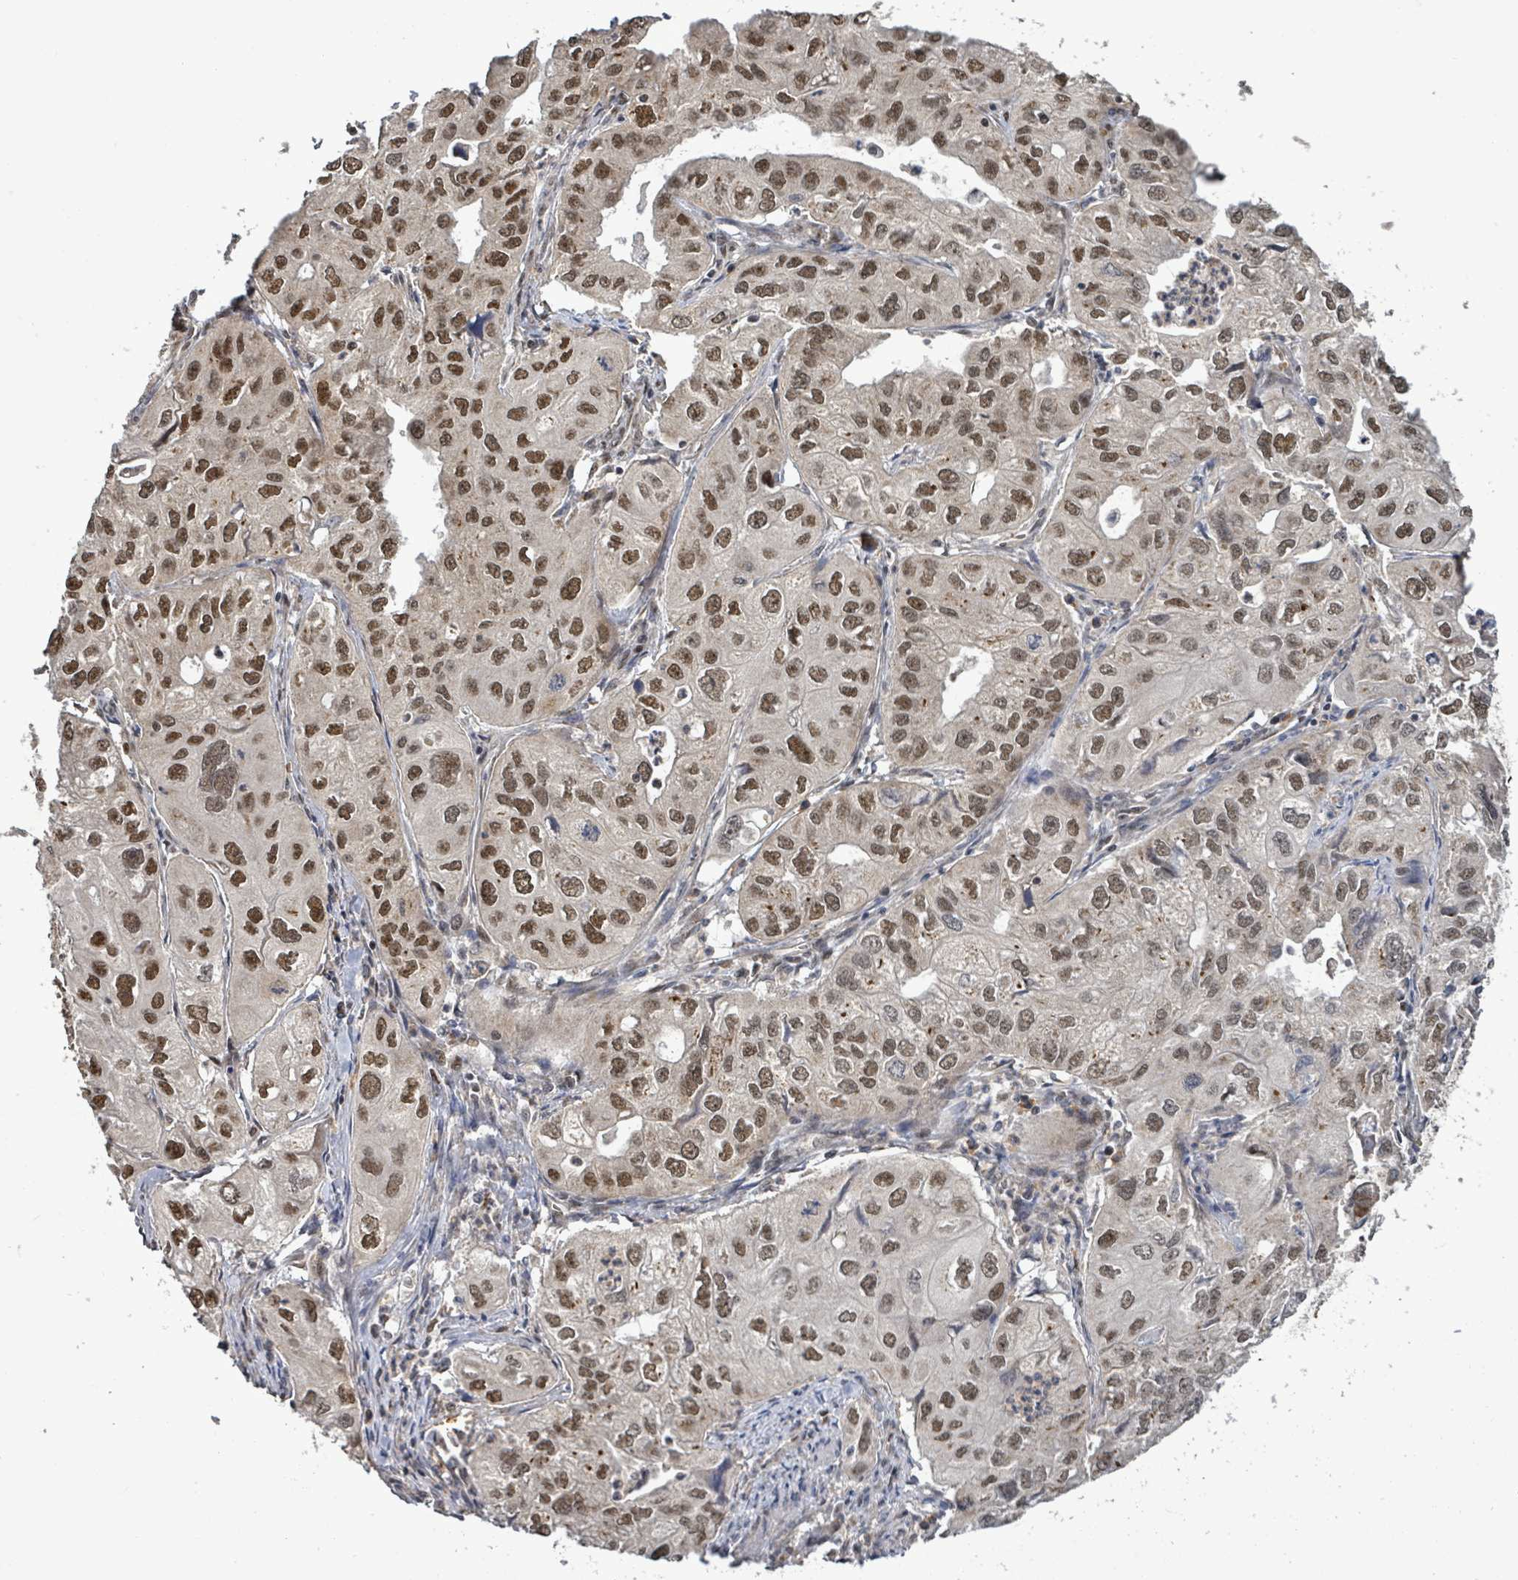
{"staining": {"intensity": "moderate", "quantity": ">75%", "location": "nuclear"}, "tissue": "lung cancer", "cell_type": "Tumor cells", "image_type": "cancer", "snomed": [{"axis": "morphology", "description": "Adenocarcinoma, NOS"}, {"axis": "topography", "description": "Lung"}], "caption": "Human lung cancer (adenocarcinoma) stained for a protein (brown) displays moderate nuclear positive expression in approximately >75% of tumor cells.", "gene": "PATZ1", "patient": {"sex": "male", "age": 48}}